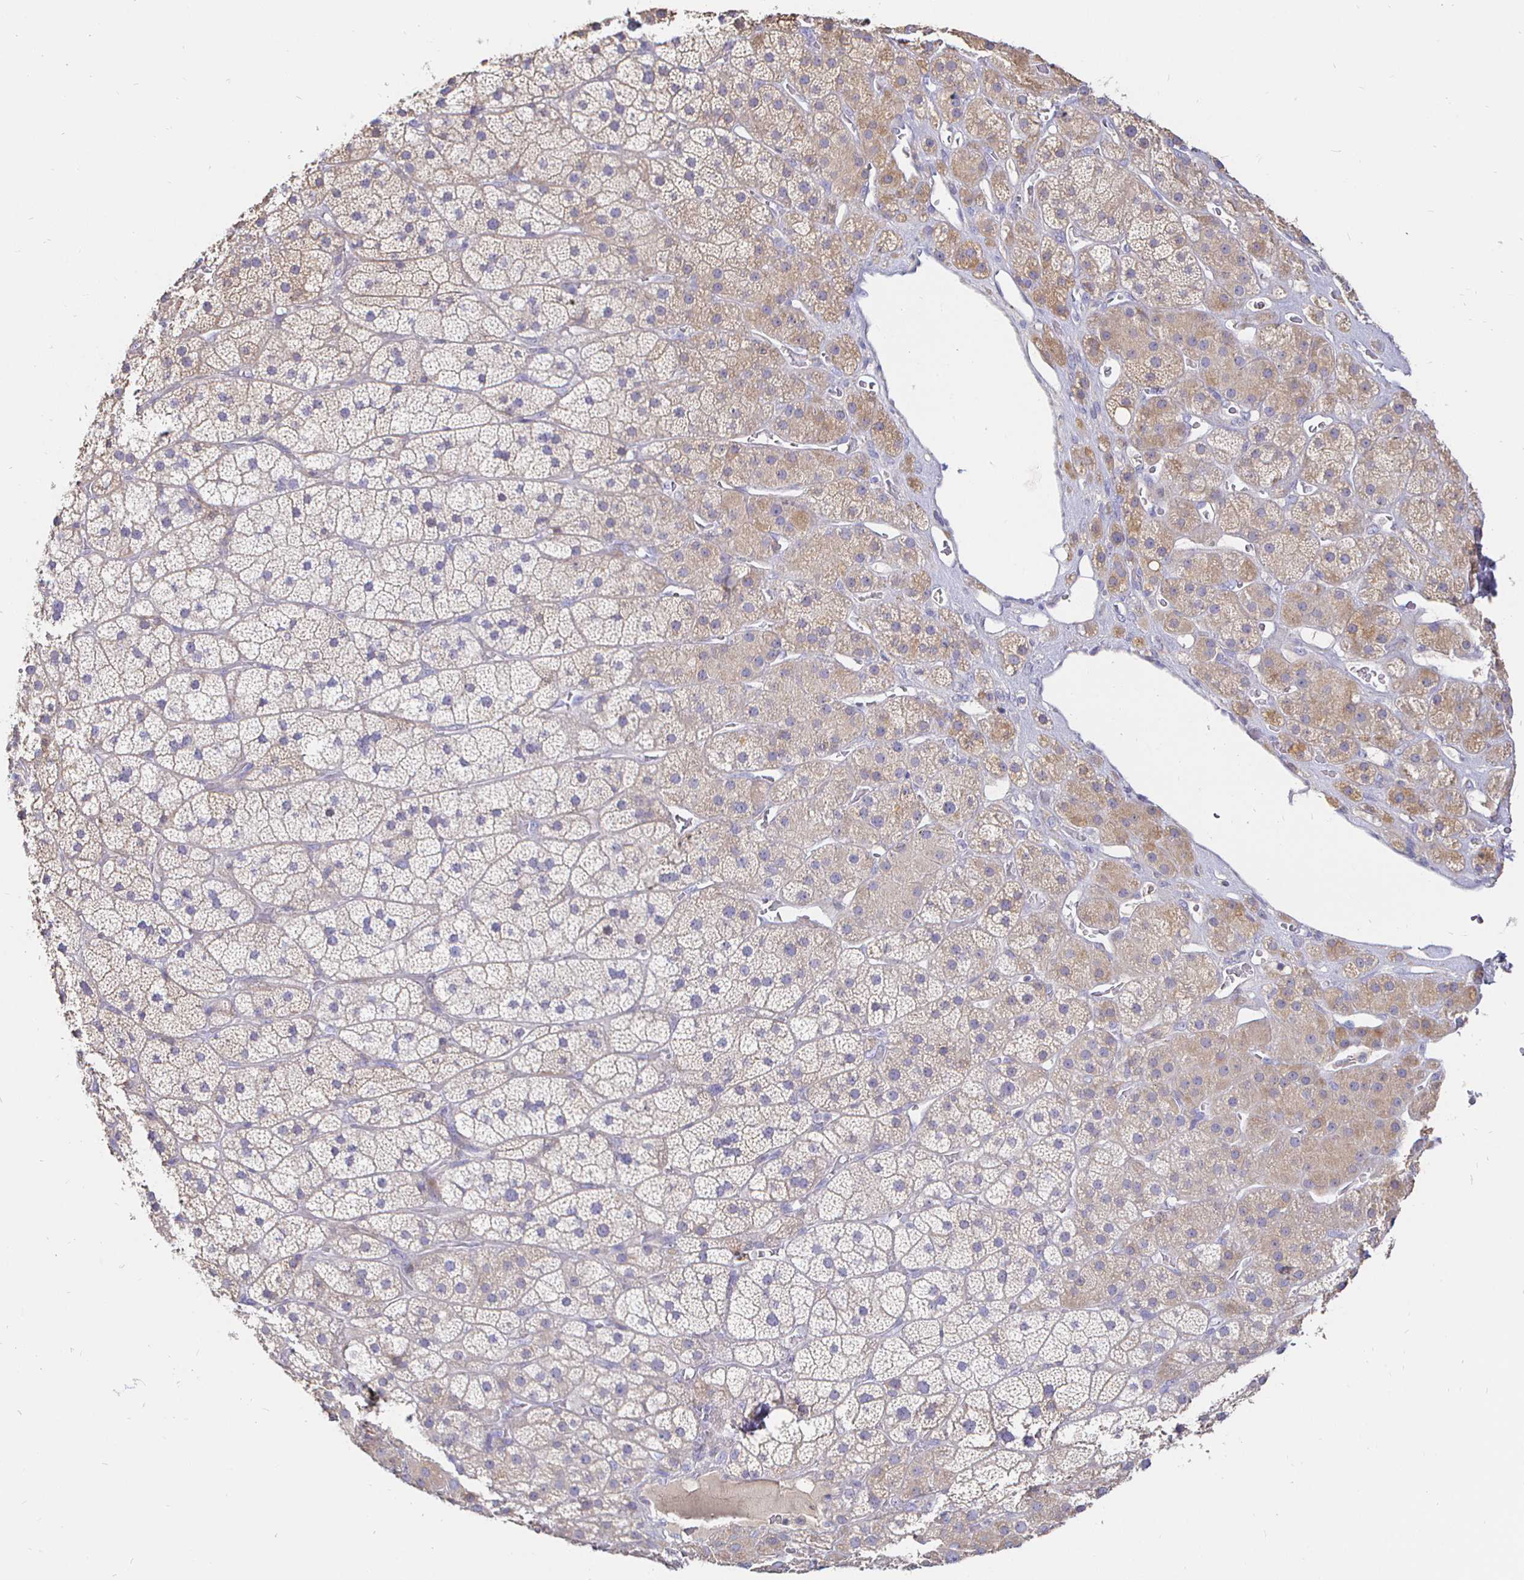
{"staining": {"intensity": "moderate", "quantity": "<25%", "location": "cytoplasmic/membranous"}, "tissue": "adrenal gland", "cell_type": "Glandular cells", "image_type": "normal", "snomed": [{"axis": "morphology", "description": "Normal tissue, NOS"}, {"axis": "topography", "description": "Adrenal gland"}], "caption": "Immunohistochemistry (IHC) (DAB) staining of unremarkable human adrenal gland displays moderate cytoplasmic/membranous protein expression in approximately <25% of glandular cells.", "gene": "CXCR3", "patient": {"sex": "male", "age": 57}}